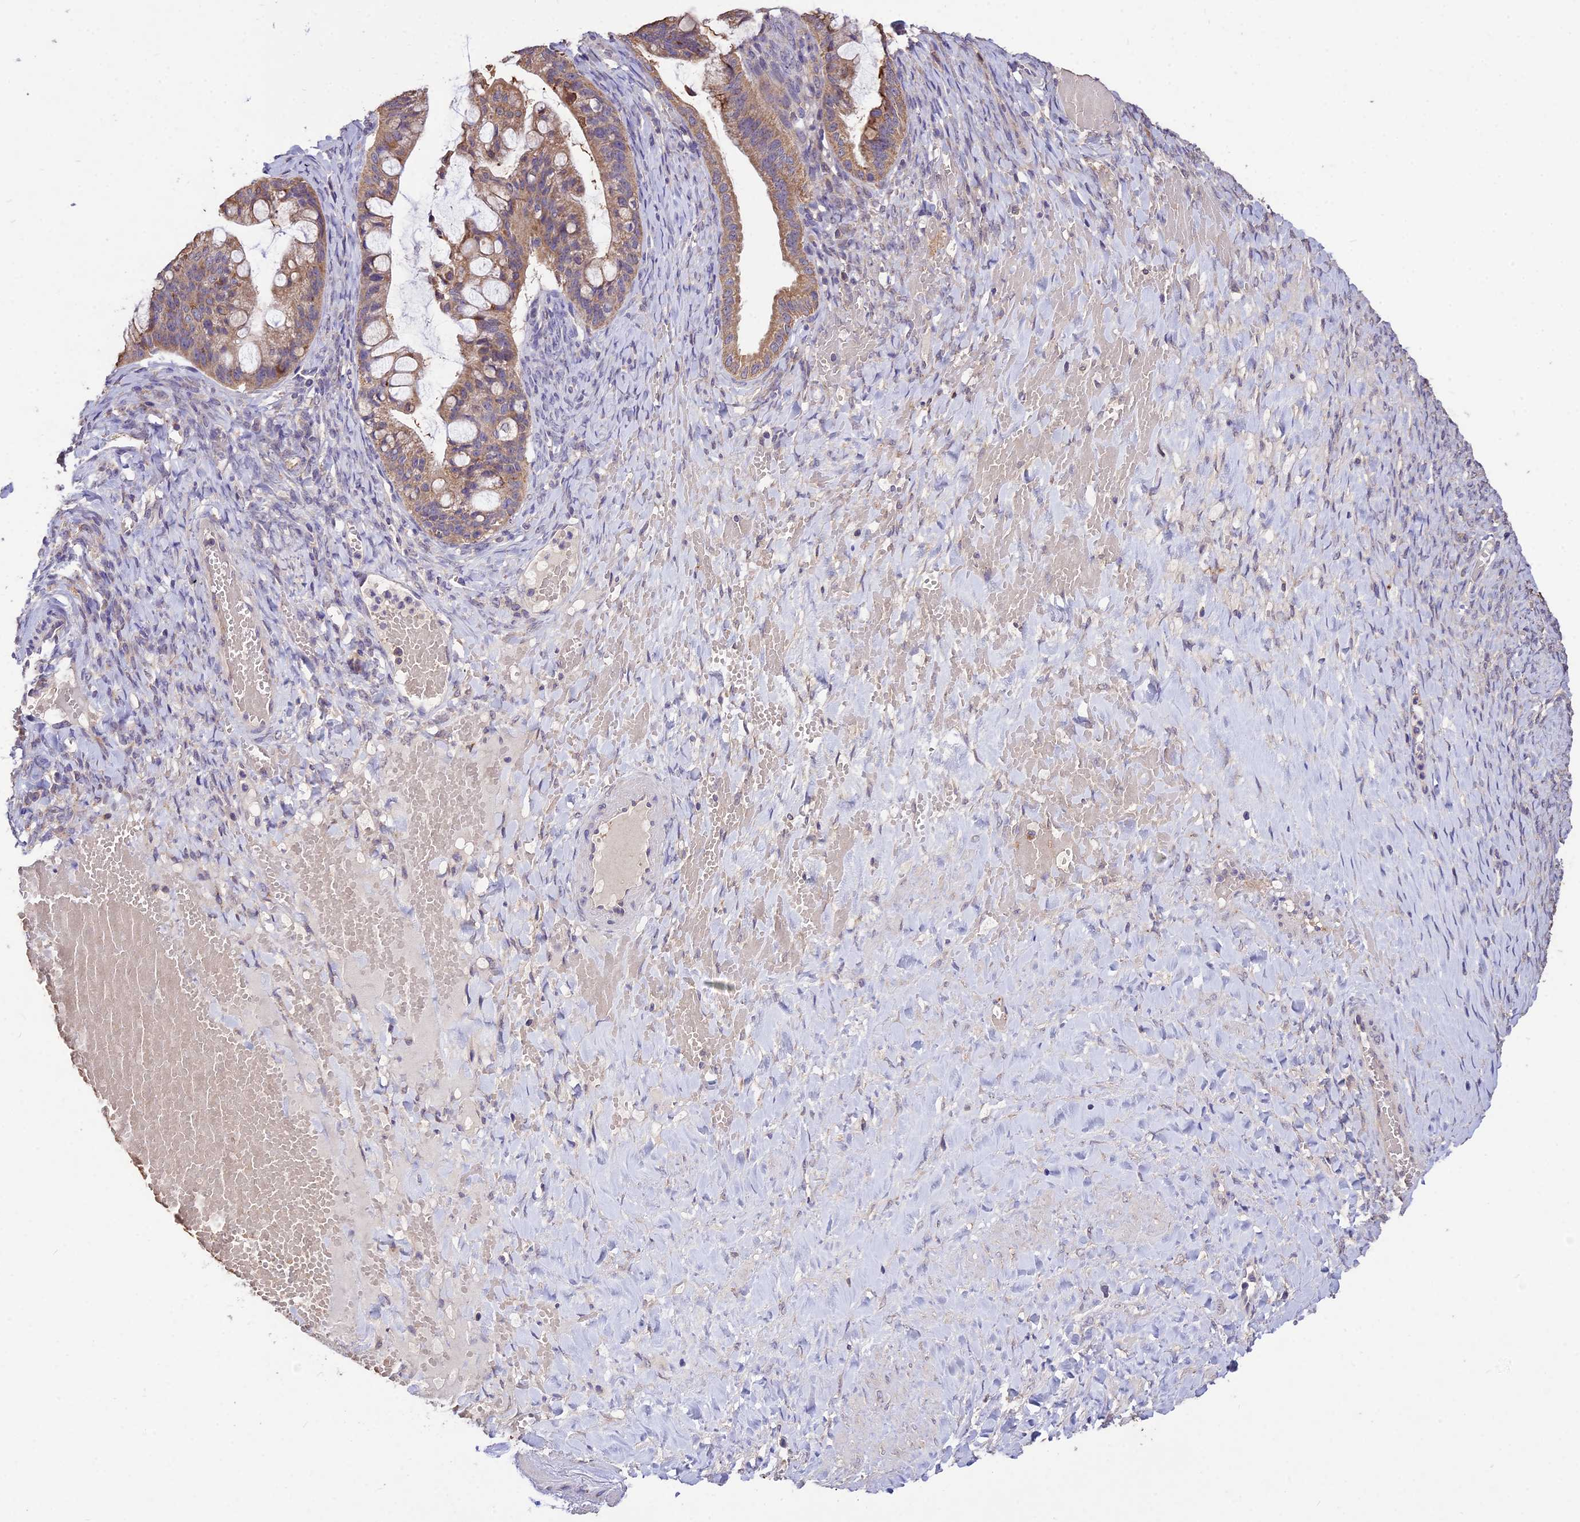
{"staining": {"intensity": "moderate", "quantity": ">75%", "location": "cytoplasmic/membranous"}, "tissue": "ovarian cancer", "cell_type": "Tumor cells", "image_type": "cancer", "snomed": [{"axis": "morphology", "description": "Cystadenocarcinoma, mucinous, NOS"}, {"axis": "topography", "description": "Ovary"}], "caption": "Immunohistochemistry (IHC) photomicrograph of human ovarian mucinous cystadenocarcinoma stained for a protein (brown), which shows medium levels of moderate cytoplasmic/membranous positivity in approximately >75% of tumor cells.", "gene": "SDHD", "patient": {"sex": "female", "age": 73}}